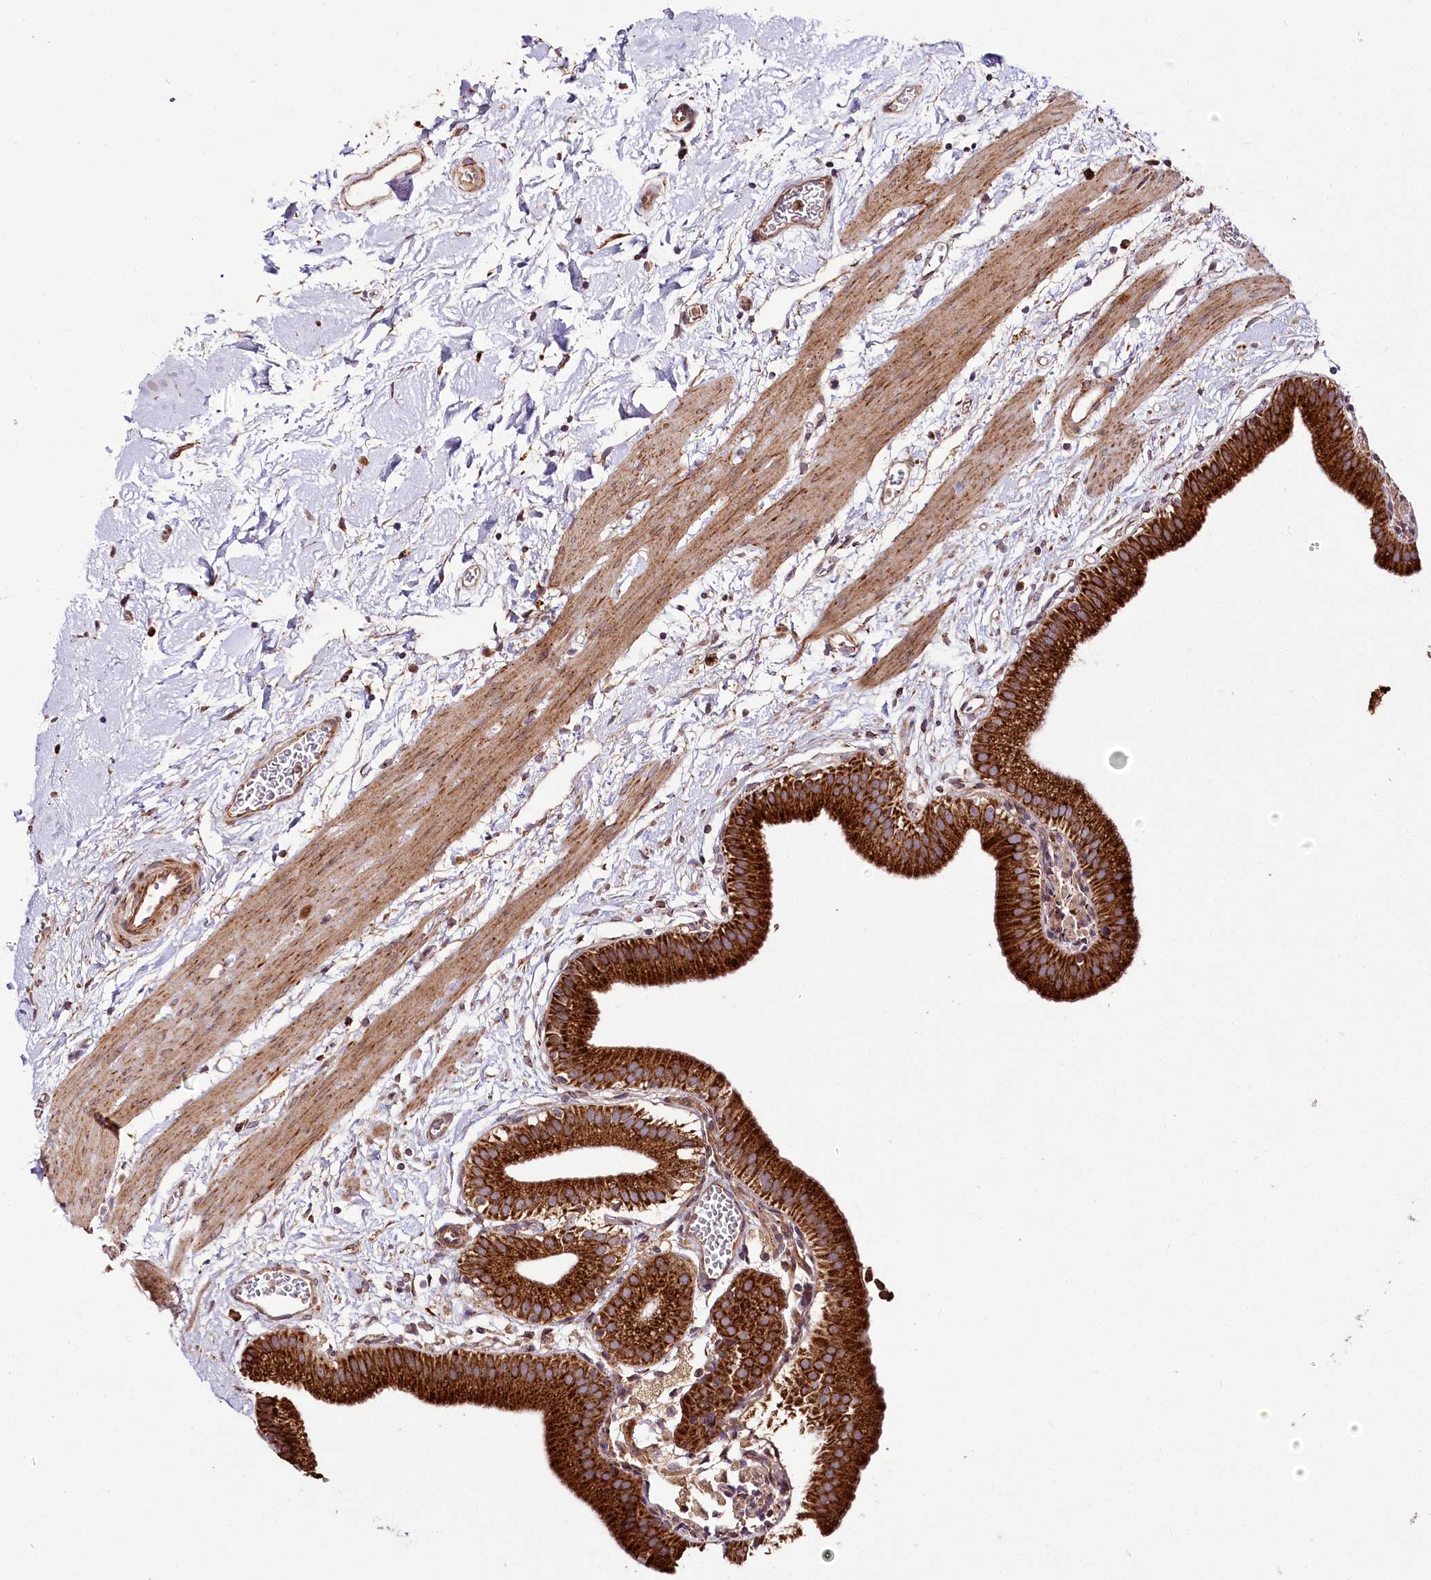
{"staining": {"intensity": "strong", "quantity": ">75%", "location": "cytoplasmic/membranous"}, "tissue": "gallbladder", "cell_type": "Glandular cells", "image_type": "normal", "snomed": [{"axis": "morphology", "description": "Normal tissue, NOS"}, {"axis": "topography", "description": "Gallbladder"}], "caption": "DAB immunohistochemical staining of normal gallbladder exhibits strong cytoplasmic/membranous protein expression in approximately >75% of glandular cells.", "gene": "RAB7A", "patient": {"sex": "male", "age": 55}}